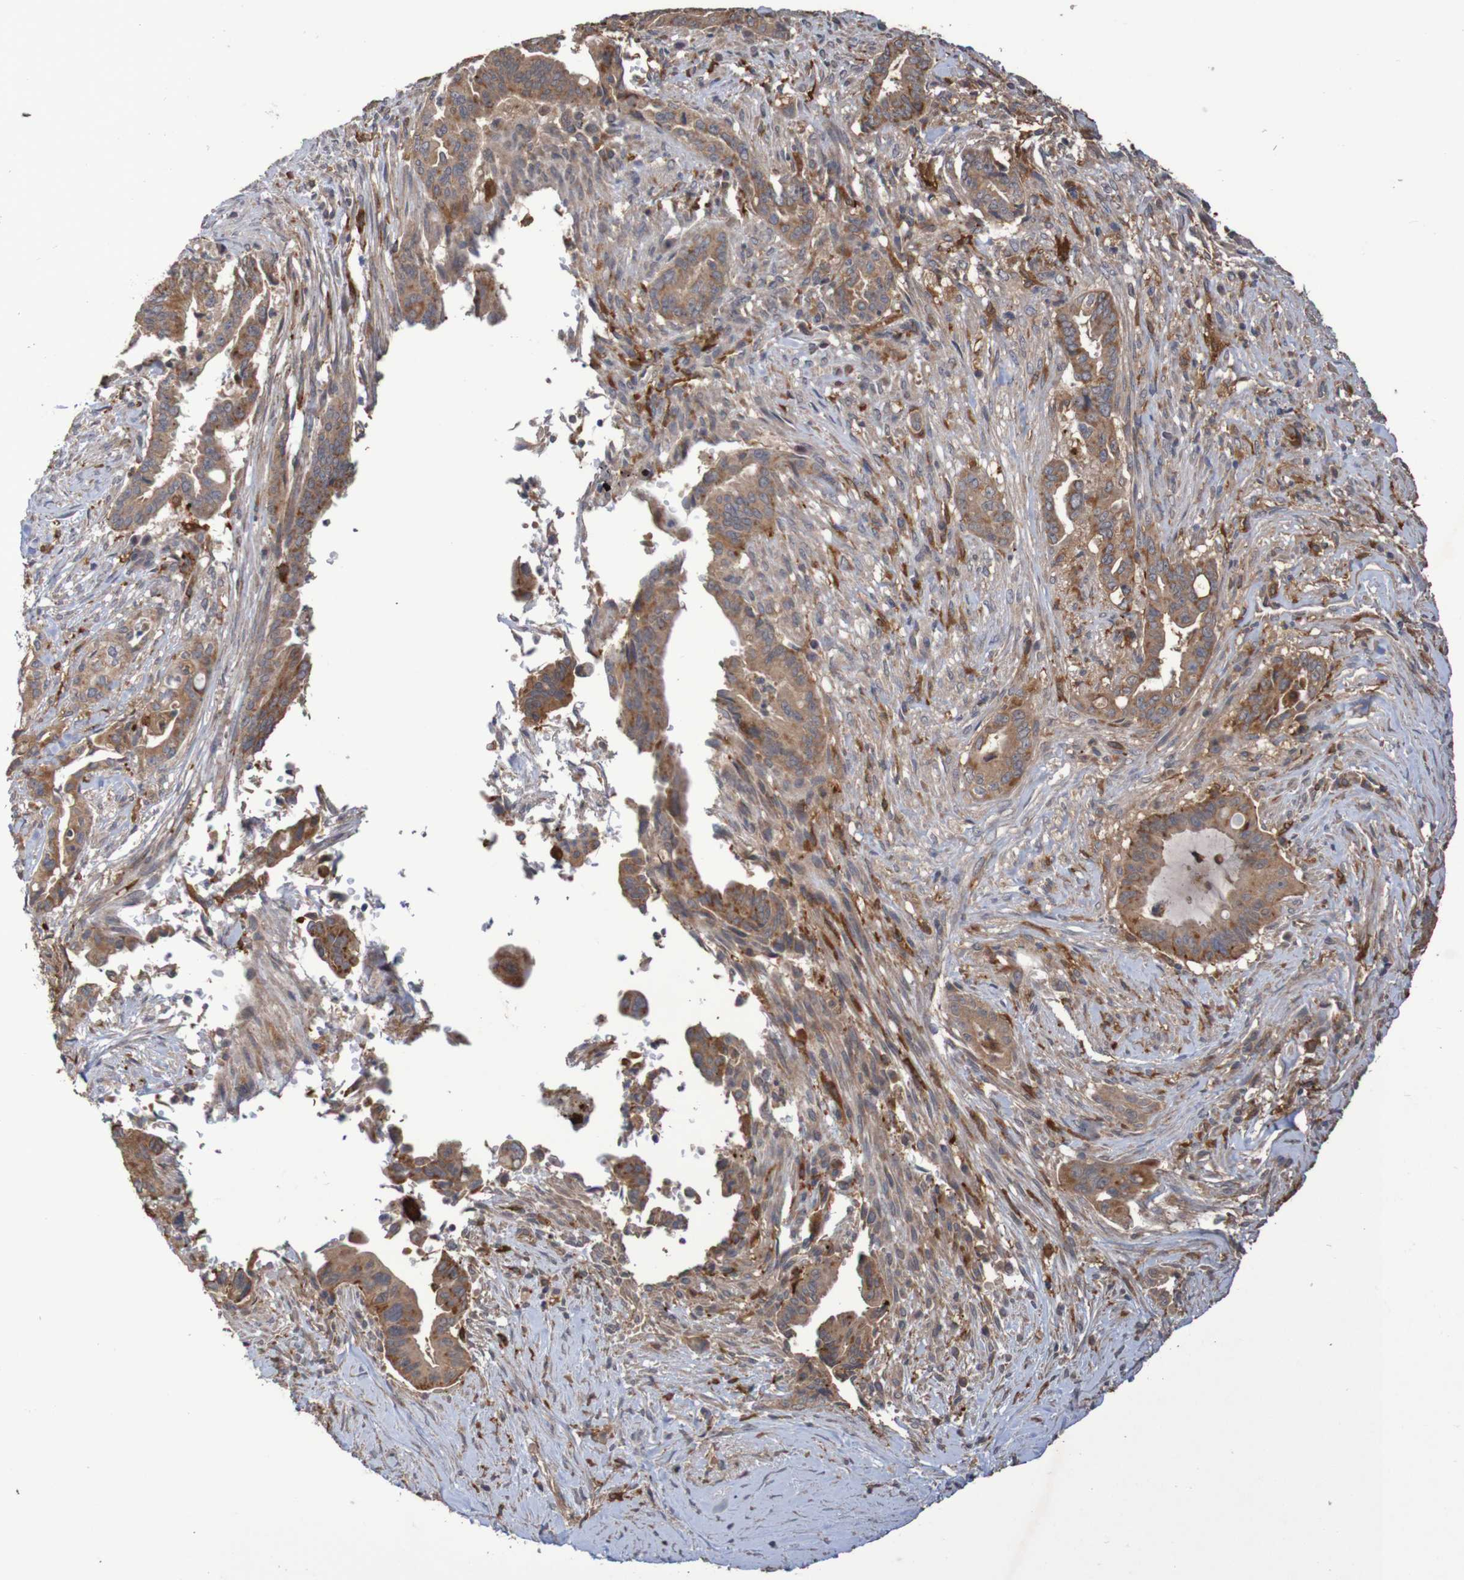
{"staining": {"intensity": "moderate", "quantity": ">75%", "location": "cytoplasmic/membranous"}, "tissue": "pancreatic cancer", "cell_type": "Tumor cells", "image_type": "cancer", "snomed": [{"axis": "morphology", "description": "Adenocarcinoma, NOS"}, {"axis": "topography", "description": "Pancreas"}], "caption": "Immunohistochemical staining of human pancreatic adenocarcinoma shows moderate cytoplasmic/membranous protein positivity in about >75% of tumor cells.", "gene": "PHYH", "patient": {"sex": "male", "age": 70}}